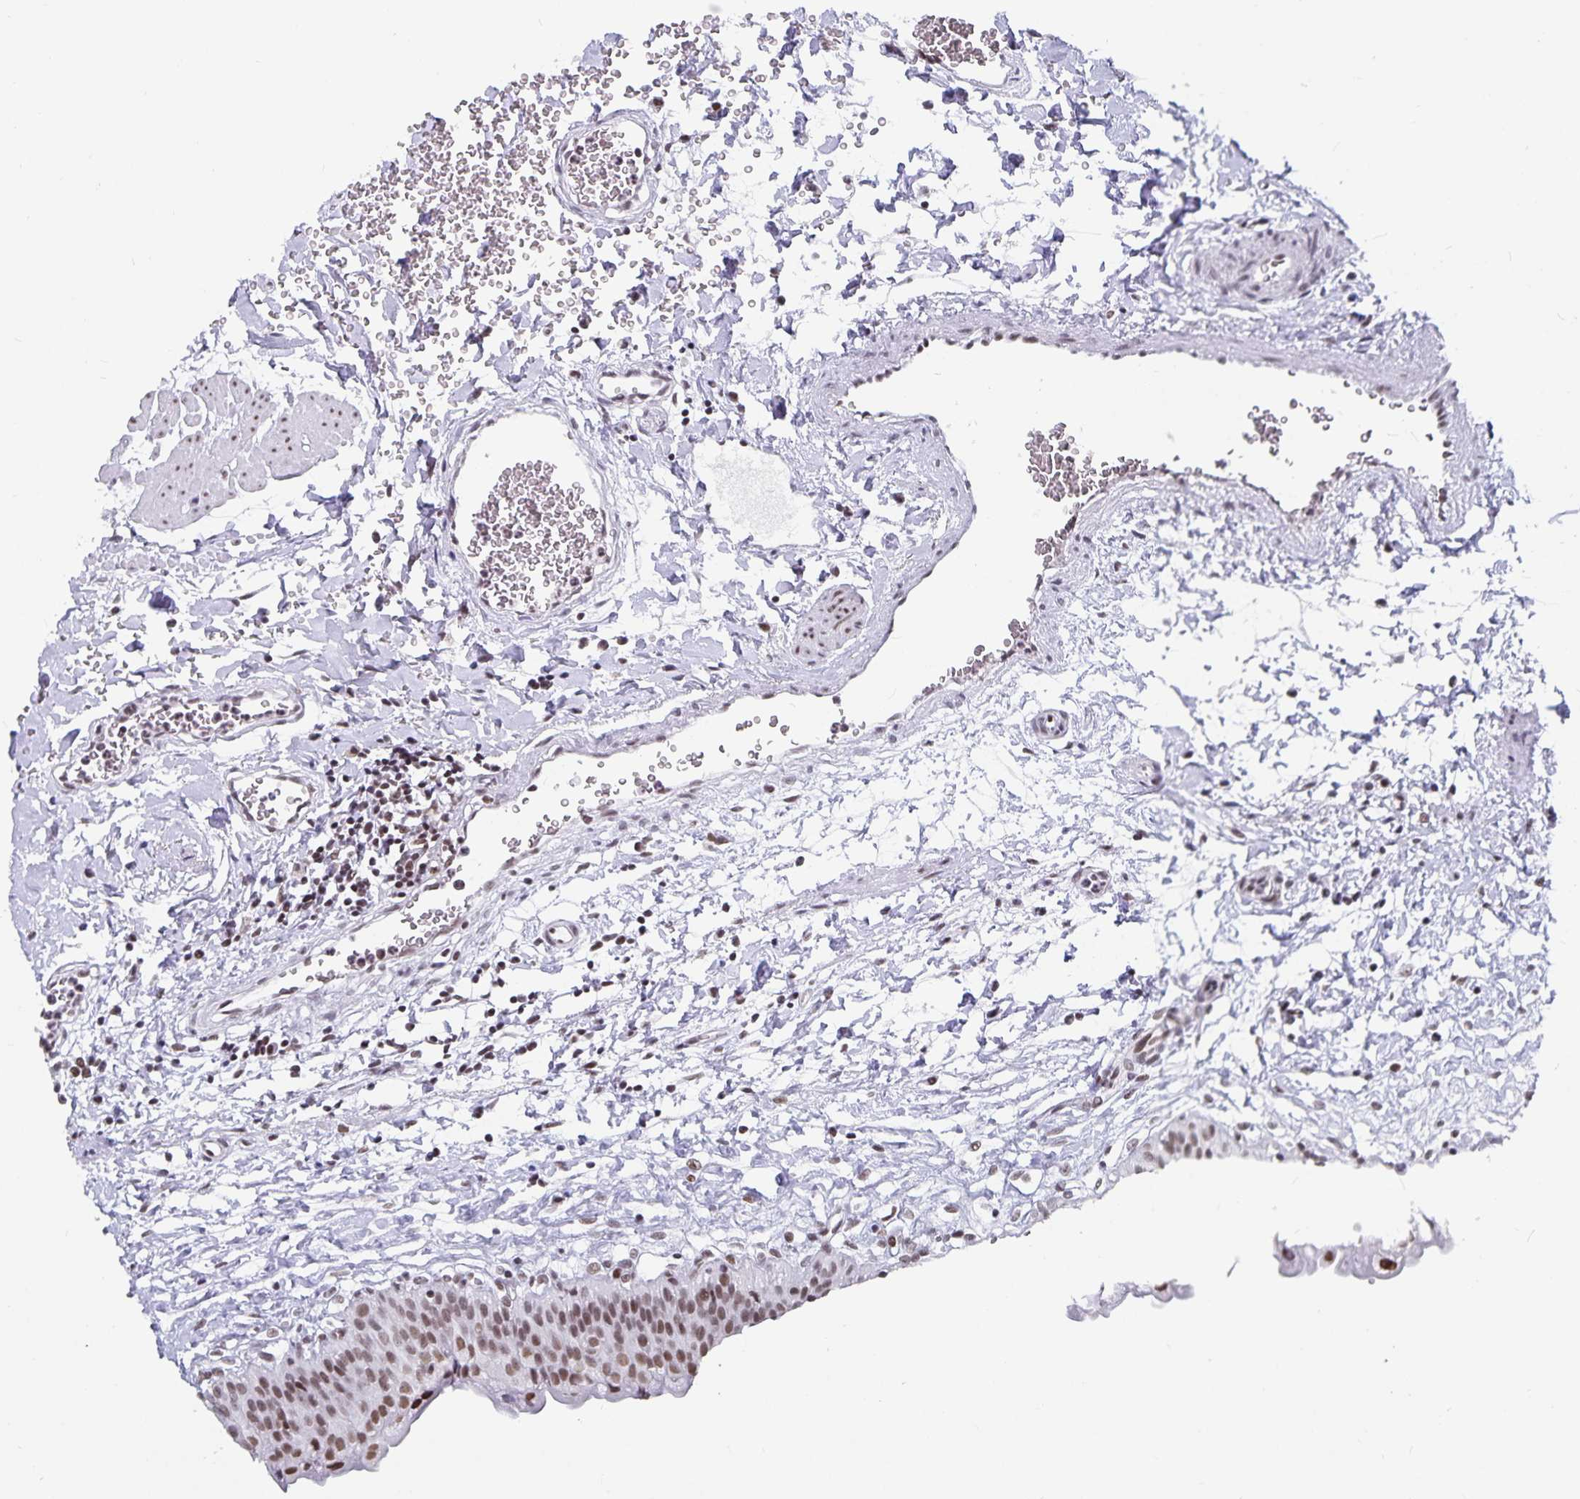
{"staining": {"intensity": "moderate", "quantity": ">75%", "location": "nuclear"}, "tissue": "urinary bladder", "cell_type": "Urothelial cells", "image_type": "normal", "snomed": [{"axis": "morphology", "description": "Normal tissue, NOS"}, {"axis": "topography", "description": "Urinary bladder"}], "caption": "Immunohistochemical staining of unremarkable human urinary bladder reveals moderate nuclear protein expression in about >75% of urothelial cells.", "gene": "PBX2", "patient": {"sex": "male", "age": 55}}